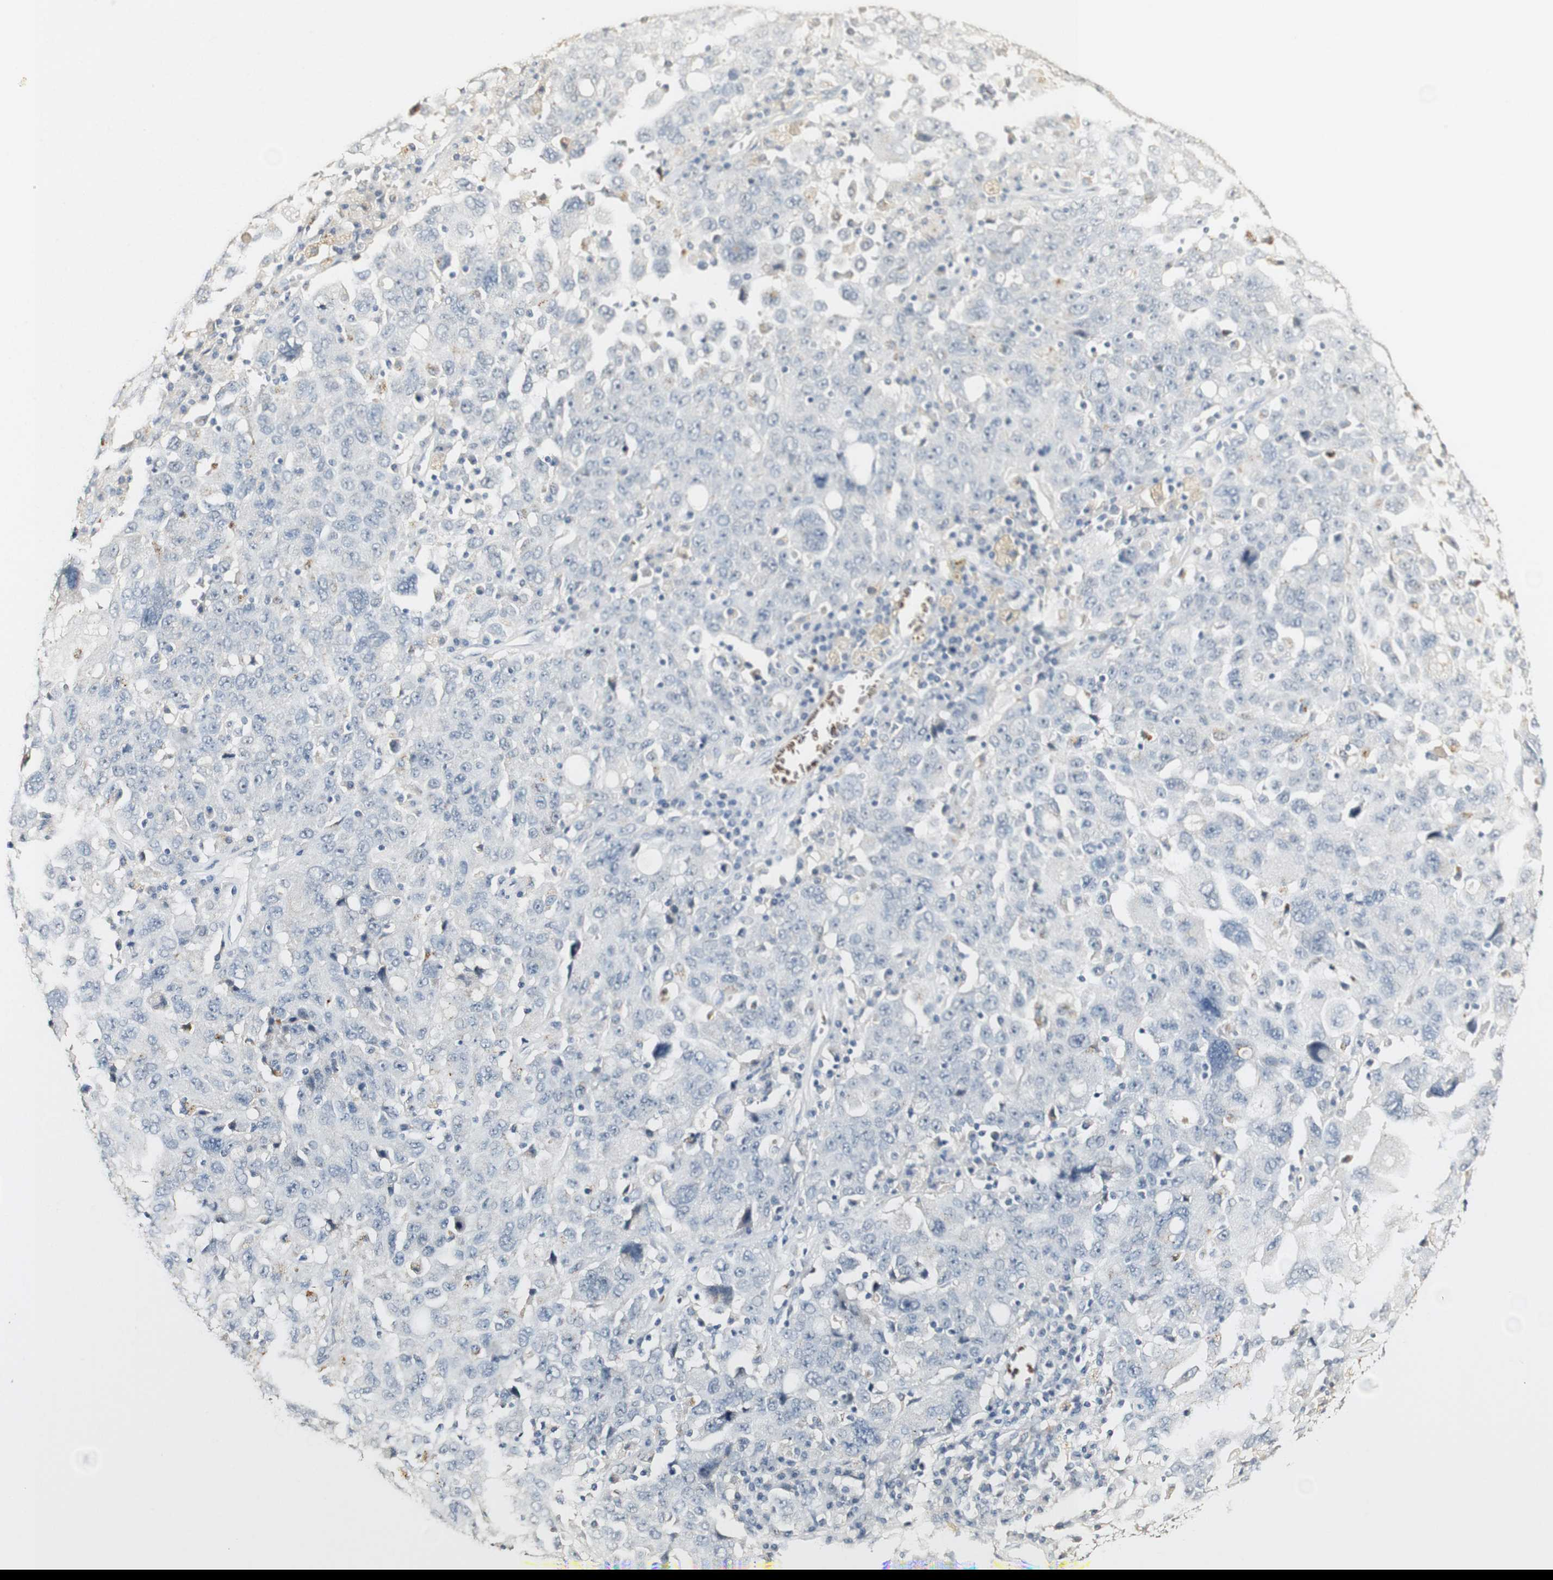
{"staining": {"intensity": "negative", "quantity": "none", "location": "none"}, "tissue": "ovarian cancer", "cell_type": "Tumor cells", "image_type": "cancer", "snomed": [{"axis": "morphology", "description": "Carcinoma, endometroid"}, {"axis": "topography", "description": "Ovary"}], "caption": "Protein analysis of ovarian cancer demonstrates no significant positivity in tumor cells.", "gene": "SYT7", "patient": {"sex": "female", "age": 62}}